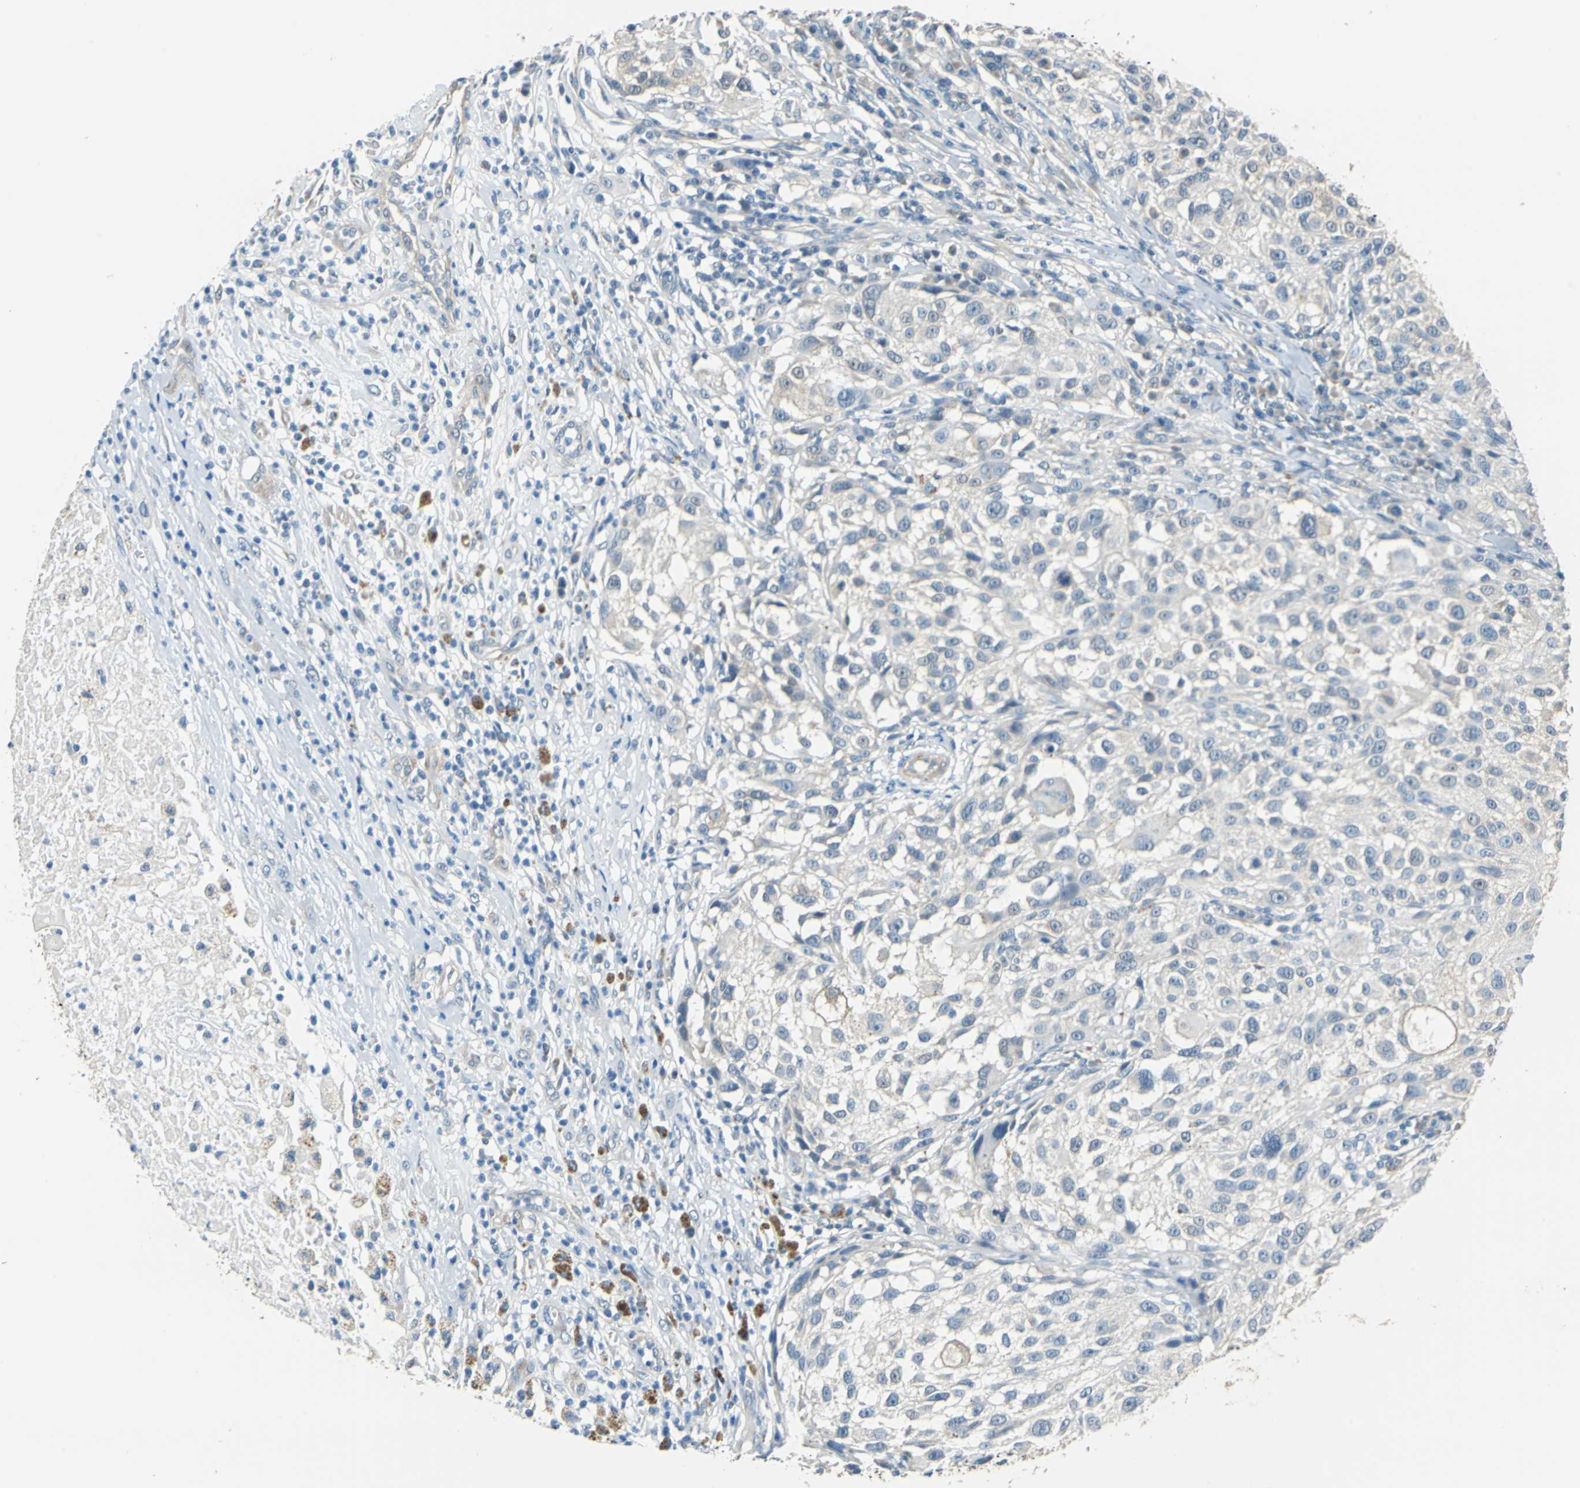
{"staining": {"intensity": "weak", "quantity": "25%-75%", "location": "cytoplasmic/membranous"}, "tissue": "melanoma", "cell_type": "Tumor cells", "image_type": "cancer", "snomed": [{"axis": "morphology", "description": "Necrosis, NOS"}, {"axis": "morphology", "description": "Malignant melanoma, NOS"}, {"axis": "topography", "description": "Skin"}], "caption": "Immunohistochemistry (IHC) of malignant melanoma exhibits low levels of weak cytoplasmic/membranous expression in about 25%-75% of tumor cells. (Stains: DAB (3,3'-diaminobenzidine) in brown, nuclei in blue, Microscopy: brightfield microscopy at high magnification).", "gene": "FKBP4", "patient": {"sex": "female", "age": 87}}